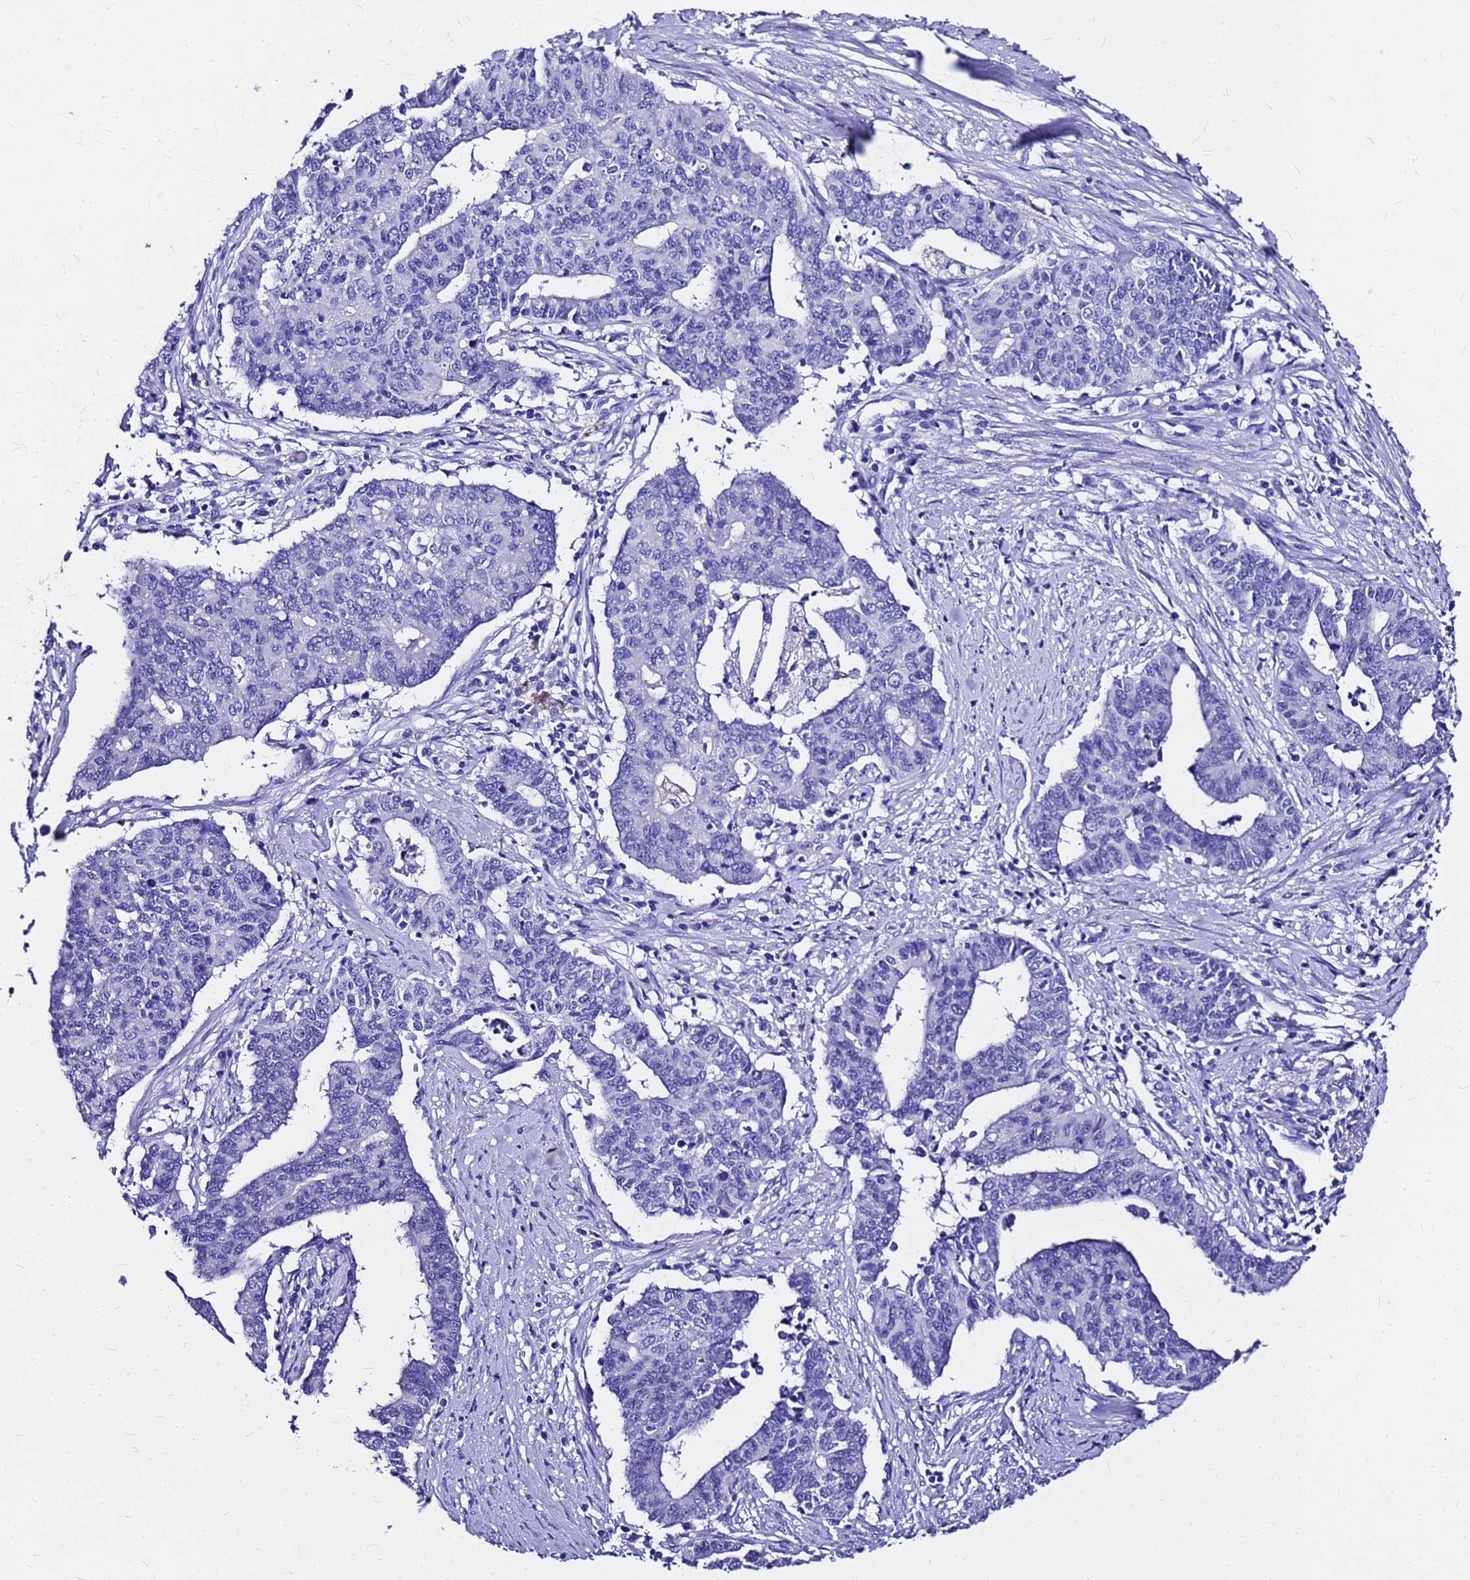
{"staining": {"intensity": "negative", "quantity": "none", "location": "none"}, "tissue": "endometrial cancer", "cell_type": "Tumor cells", "image_type": "cancer", "snomed": [{"axis": "morphology", "description": "Adenocarcinoma, NOS"}, {"axis": "topography", "description": "Endometrium"}], "caption": "DAB (3,3'-diaminobenzidine) immunohistochemical staining of human adenocarcinoma (endometrial) reveals no significant staining in tumor cells.", "gene": "HERC4", "patient": {"sex": "female", "age": 59}}